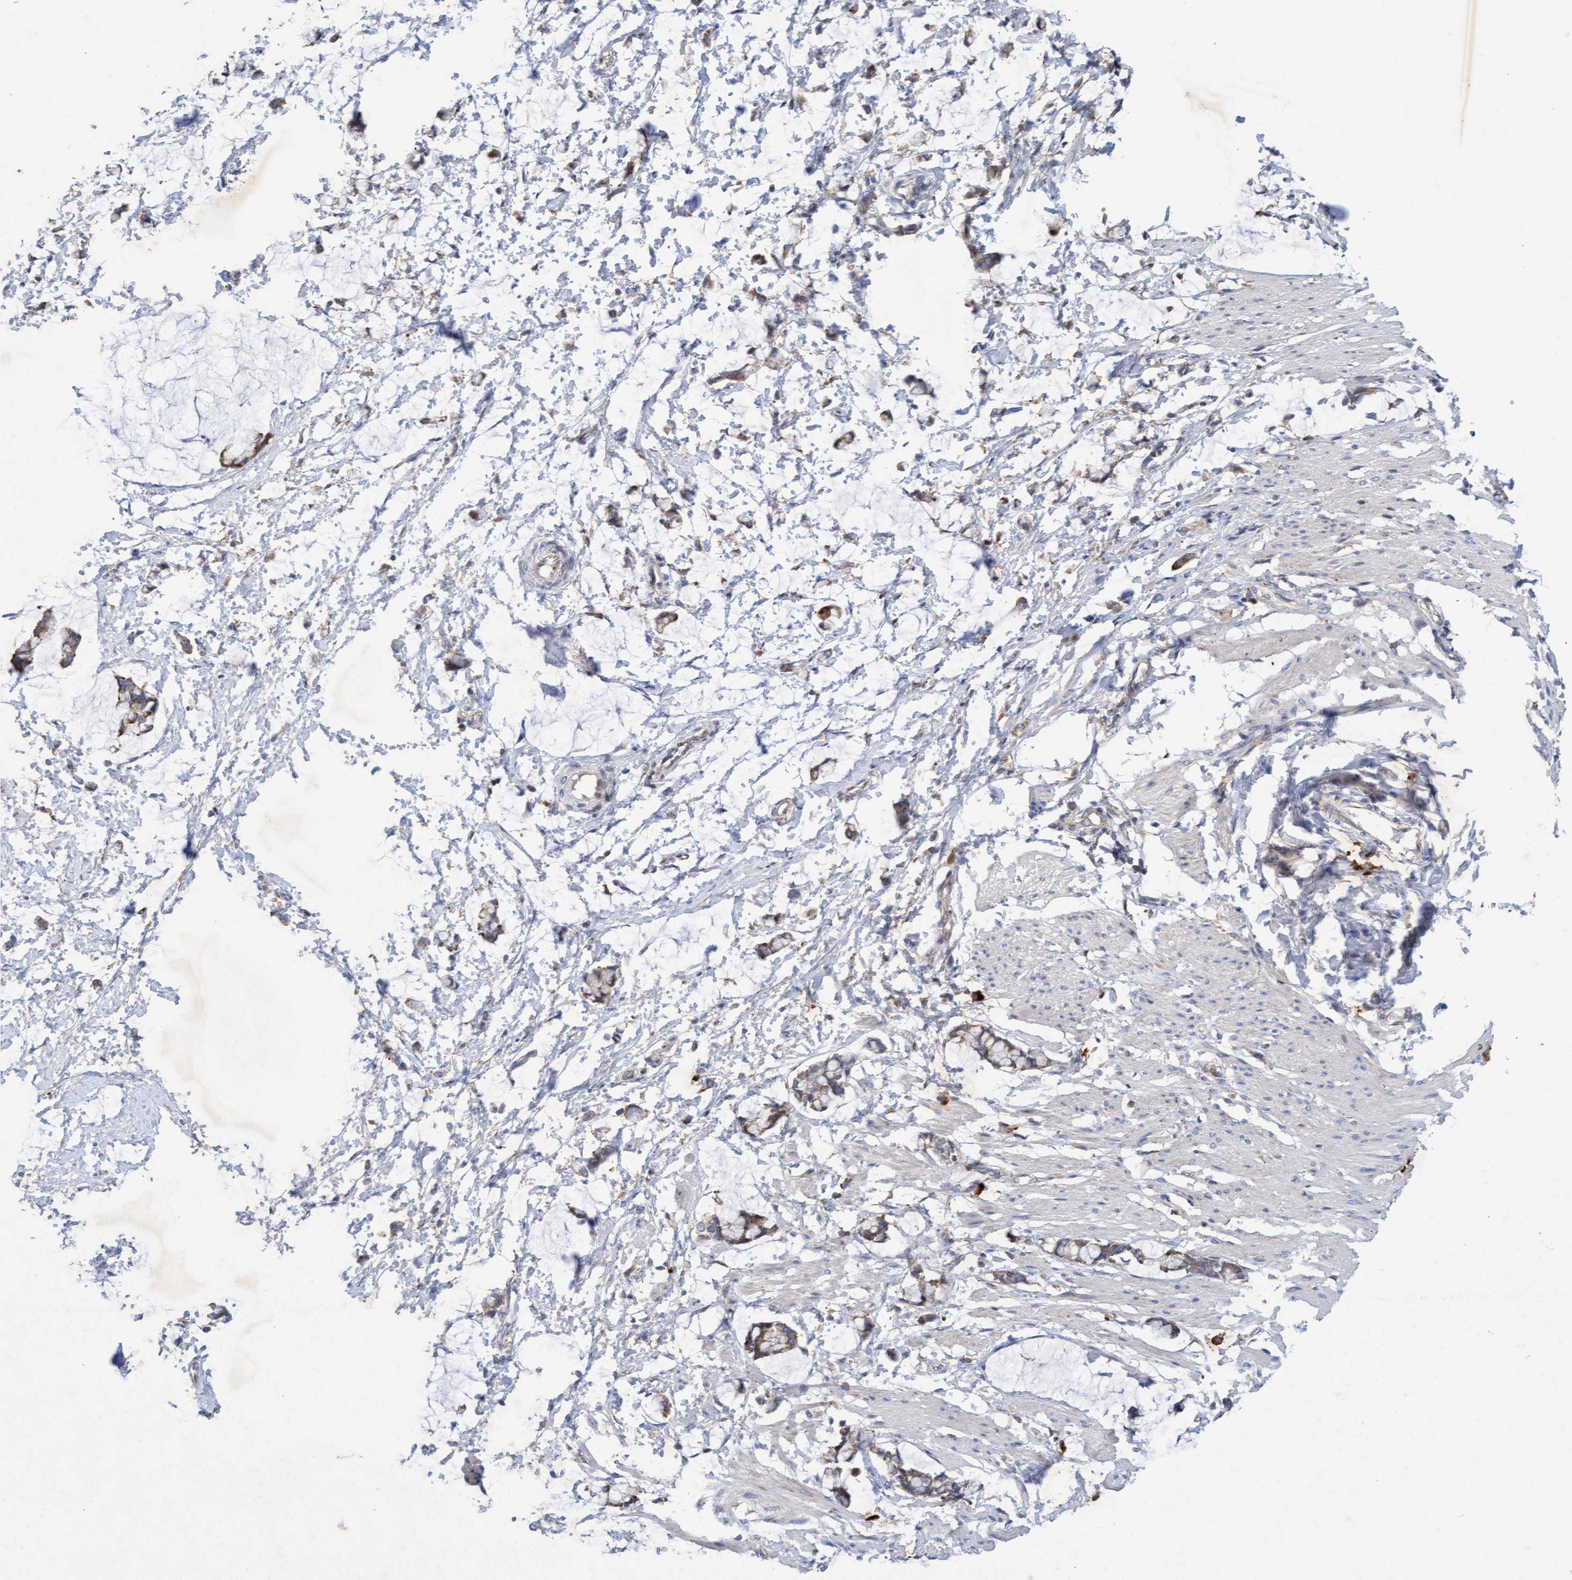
{"staining": {"intensity": "negative", "quantity": "none", "location": "none"}, "tissue": "smooth muscle", "cell_type": "Smooth muscle cells", "image_type": "normal", "snomed": [{"axis": "morphology", "description": "Normal tissue, NOS"}, {"axis": "morphology", "description": "Adenocarcinoma, NOS"}, {"axis": "topography", "description": "Smooth muscle"}, {"axis": "topography", "description": "Colon"}], "caption": "DAB immunohistochemical staining of unremarkable human smooth muscle exhibits no significant positivity in smooth muscle cells. The staining was performed using DAB (3,3'-diaminobenzidine) to visualize the protein expression in brown, while the nuclei were stained in blue with hematoxylin (Magnification: 20x).", "gene": "MMP8", "patient": {"sex": "male", "age": 14}}